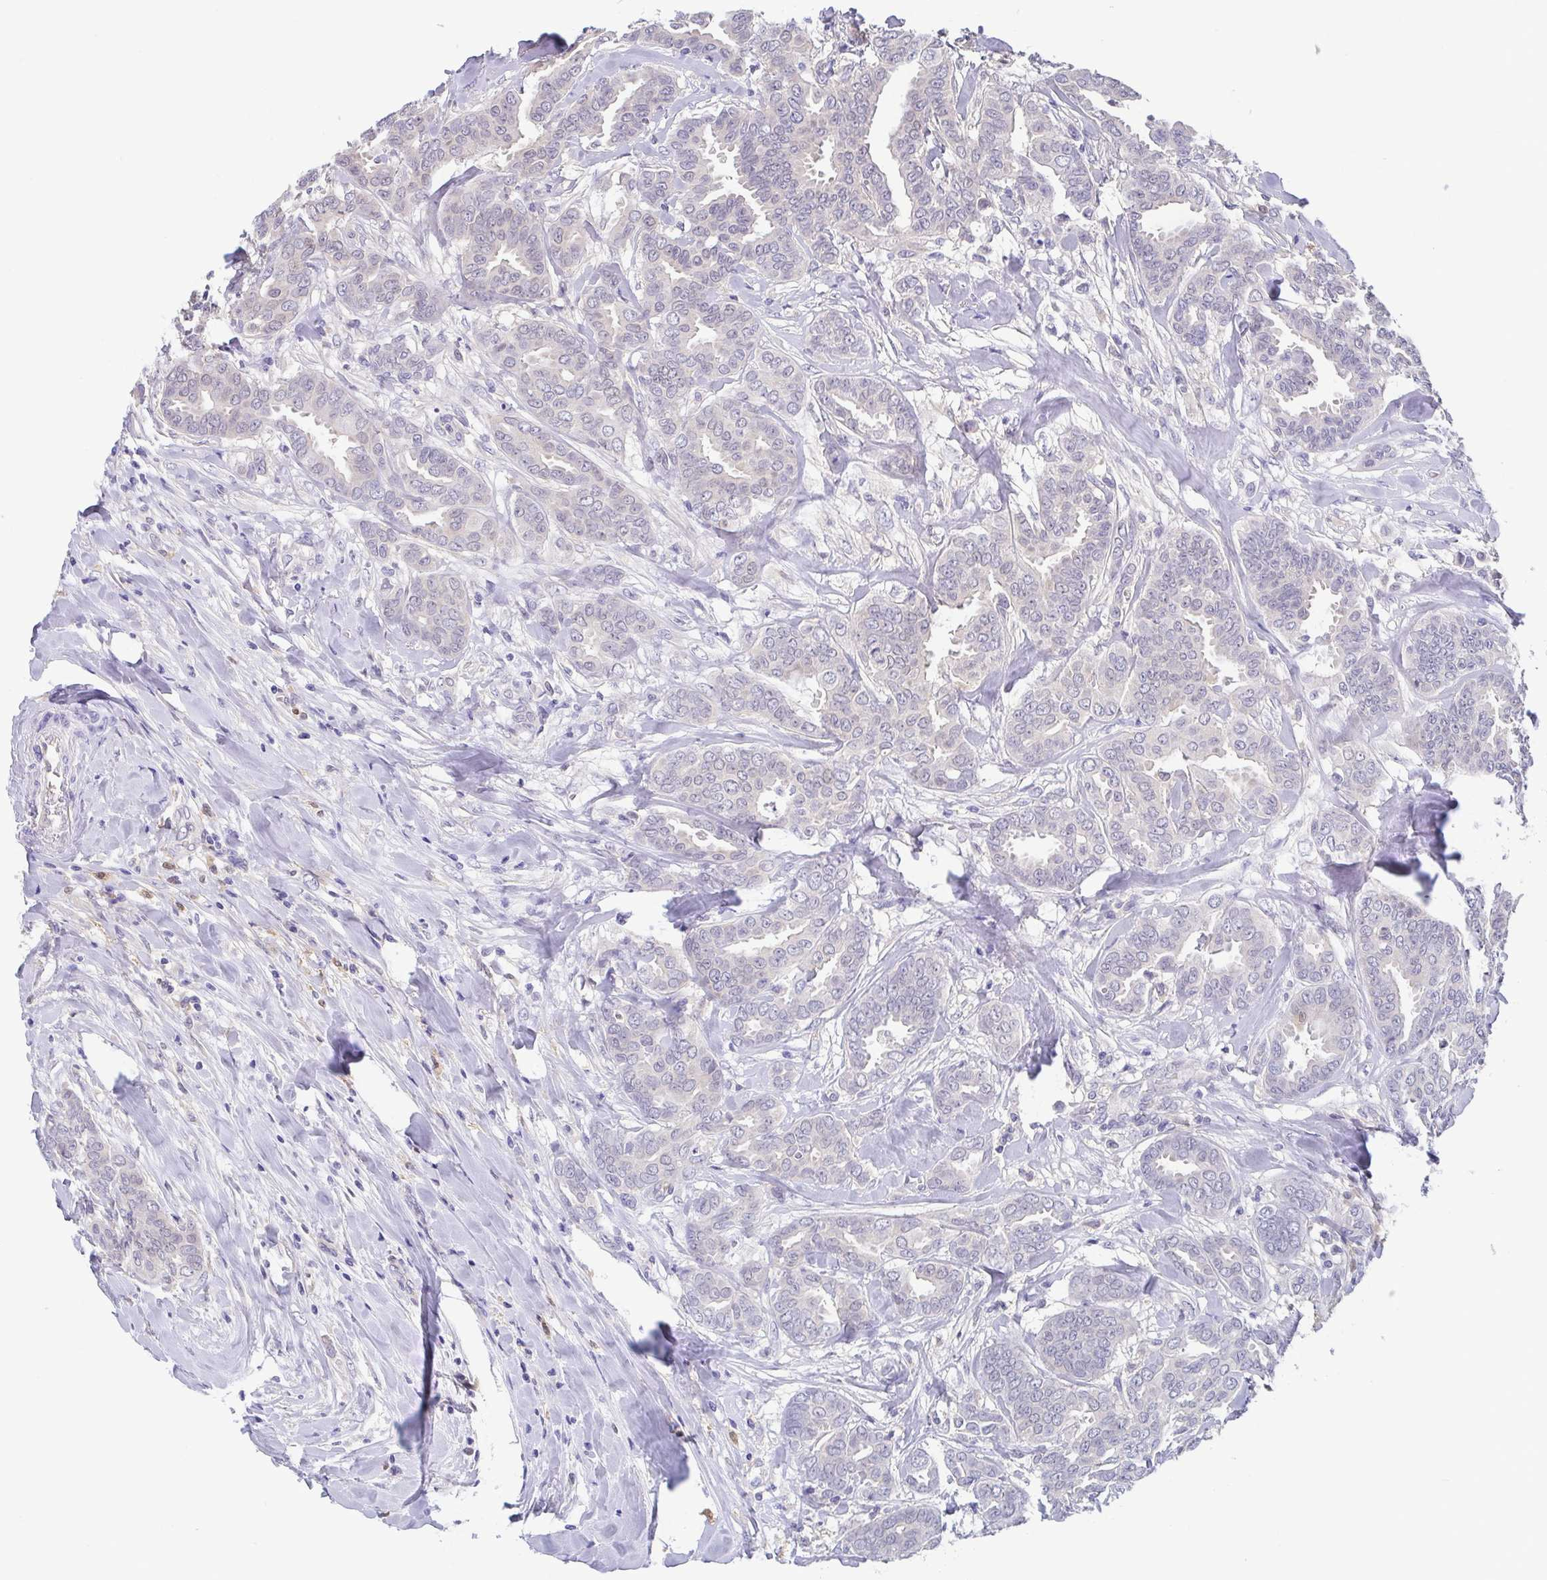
{"staining": {"intensity": "negative", "quantity": "none", "location": "none"}, "tissue": "breast cancer", "cell_type": "Tumor cells", "image_type": "cancer", "snomed": [{"axis": "morphology", "description": "Duct carcinoma"}, {"axis": "topography", "description": "Breast"}], "caption": "High magnification brightfield microscopy of breast cancer stained with DAB (brown) and counterstained with hematoxylin (blue): tumor cells show no significant staining.", "gene": "IDH1", "patient": {"sex": "female", "age": 45}}